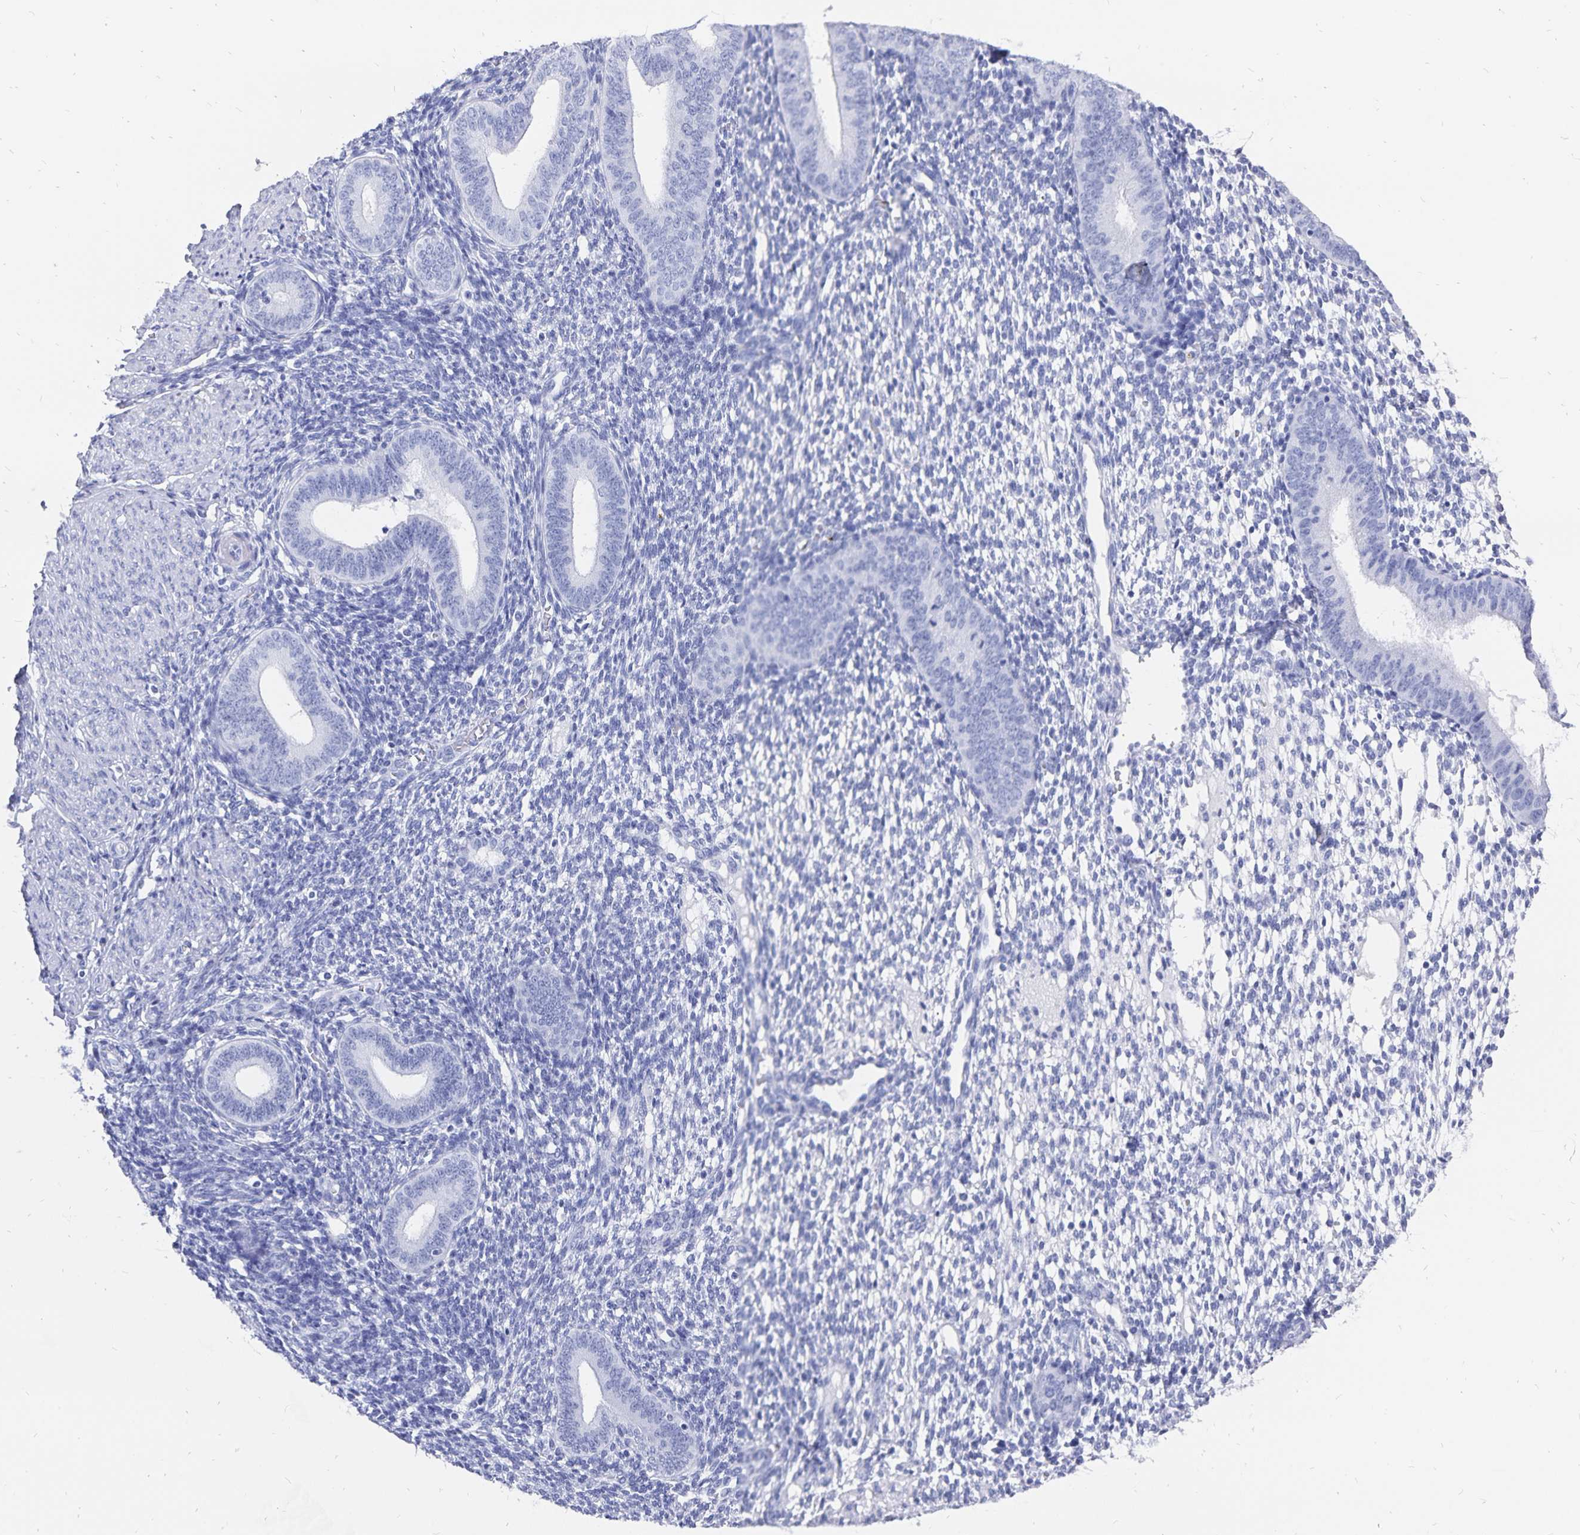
{"staining": {"intensity": "negative", "quantity": "none", "location": "none"}, "tissue": "endometrium", "cell_type": "Cells in endometrial stroma", "image_type": "normal", "snomed": [{"axis": "morphology", "description": "Normal tissue, NOS"}, {"axis": "topography", "description": "Endometrium"}], "caption": "High power microscopy histopathology image of an immunohistochemistry (IHC) photomicrograph of benign endometrium, revealing no significant staining in cells in endometrial stroma.", "gene": "ADH1A", "patient": {"sex": "female", "age": 40}}